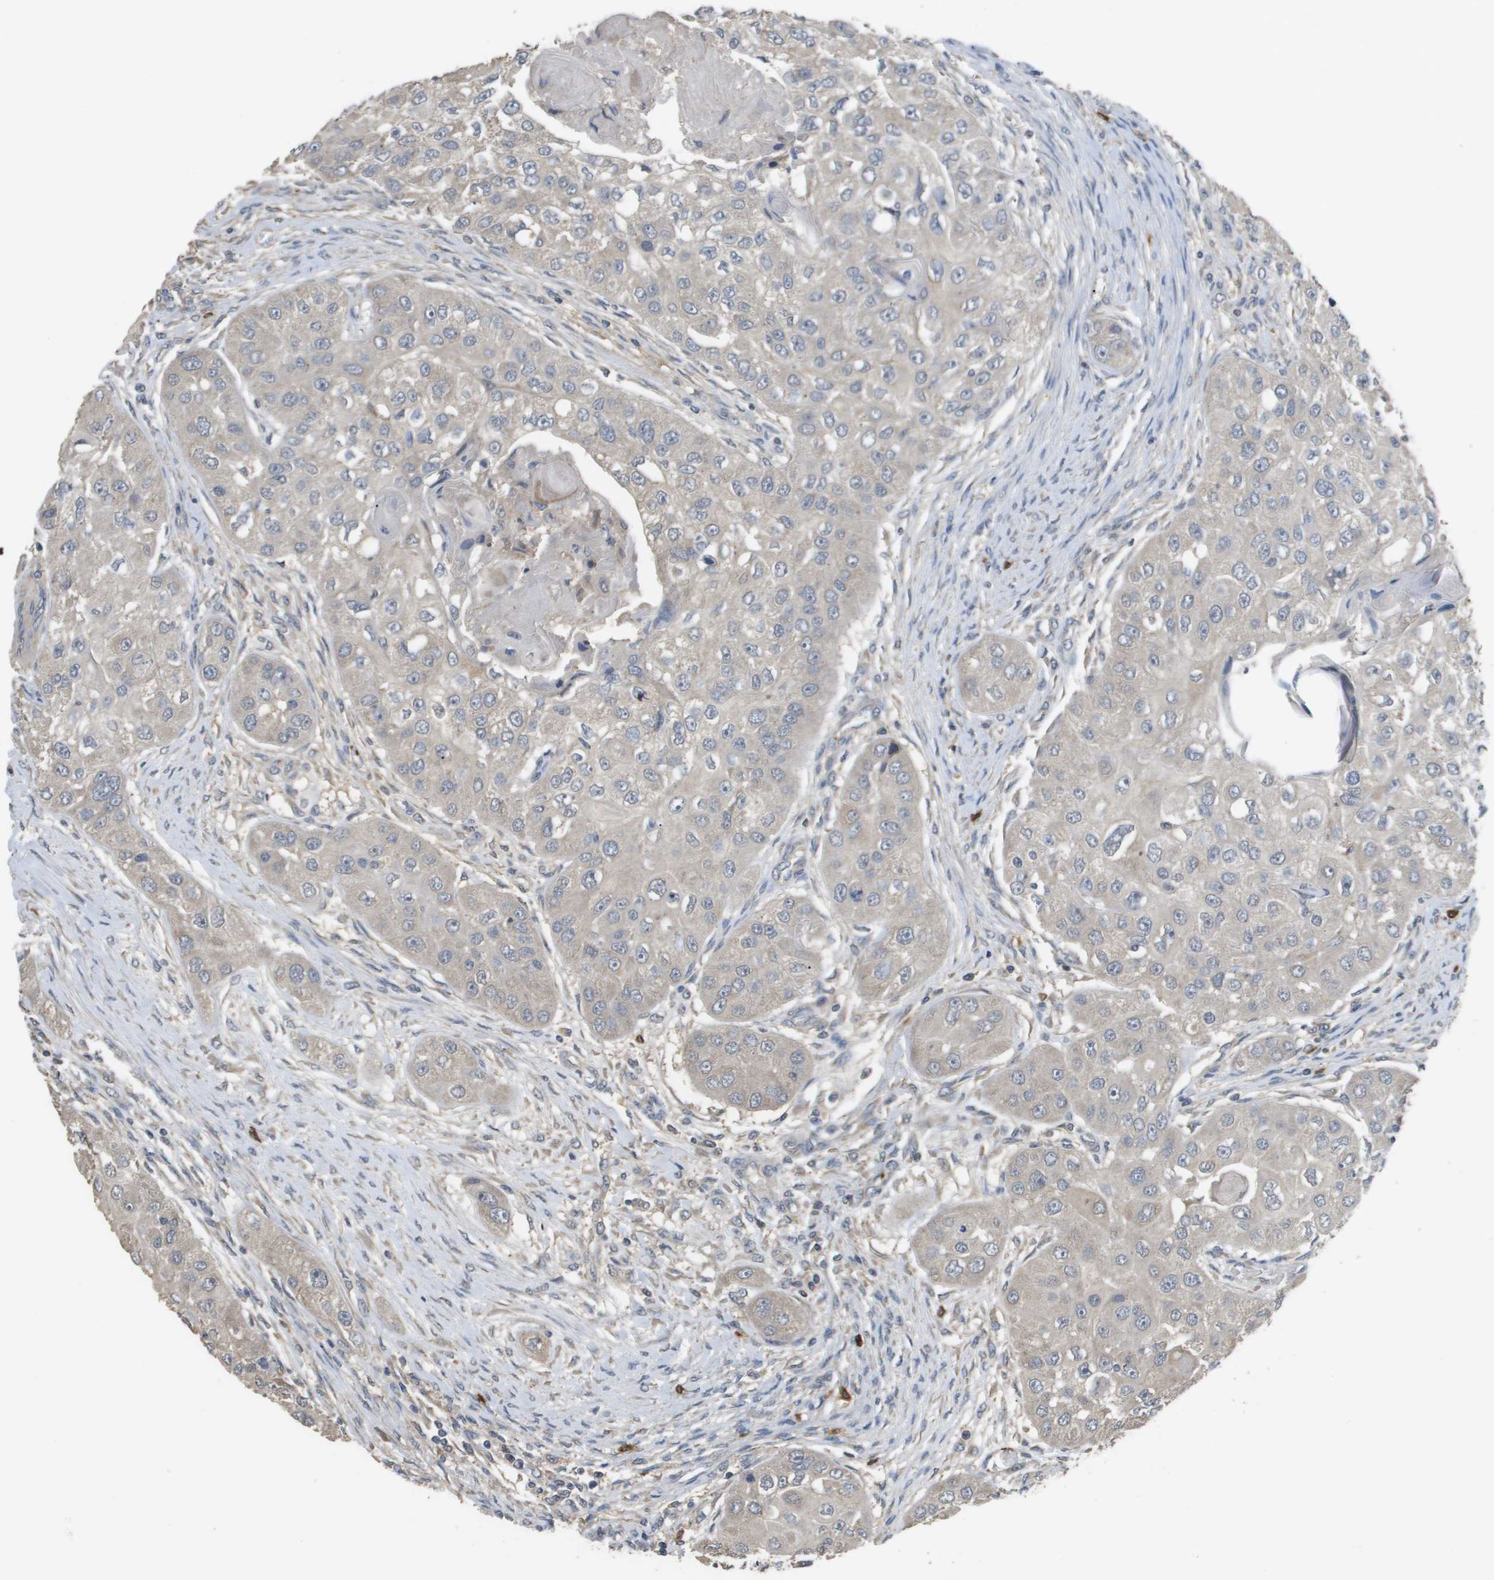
{"staining": {"intensity": "weak", "quantity": ">75%", "location": "cytoplasmic/membranous"}, "tissue": "head and neck cancer", "cell_type": "Tumor cells", "image_type": "cancer", "snomed": [{"axis": "morphology", "description": "Normal tissue, NOS"}, {"axis": "morphology", "description": "Squamous cell carcinoma, NOS"}, {"axis": "topography", "description": "Skeletal muscle"}, {"axis": "topography", "description": "Head-Neck"}], "caption": "Head and neck cancer stained for a protein exhibits weak cytoplasmic/membranous positivity in tumor cells.", "gene": "RAB27B", "patient": {"sex": "male", "age": 51}}